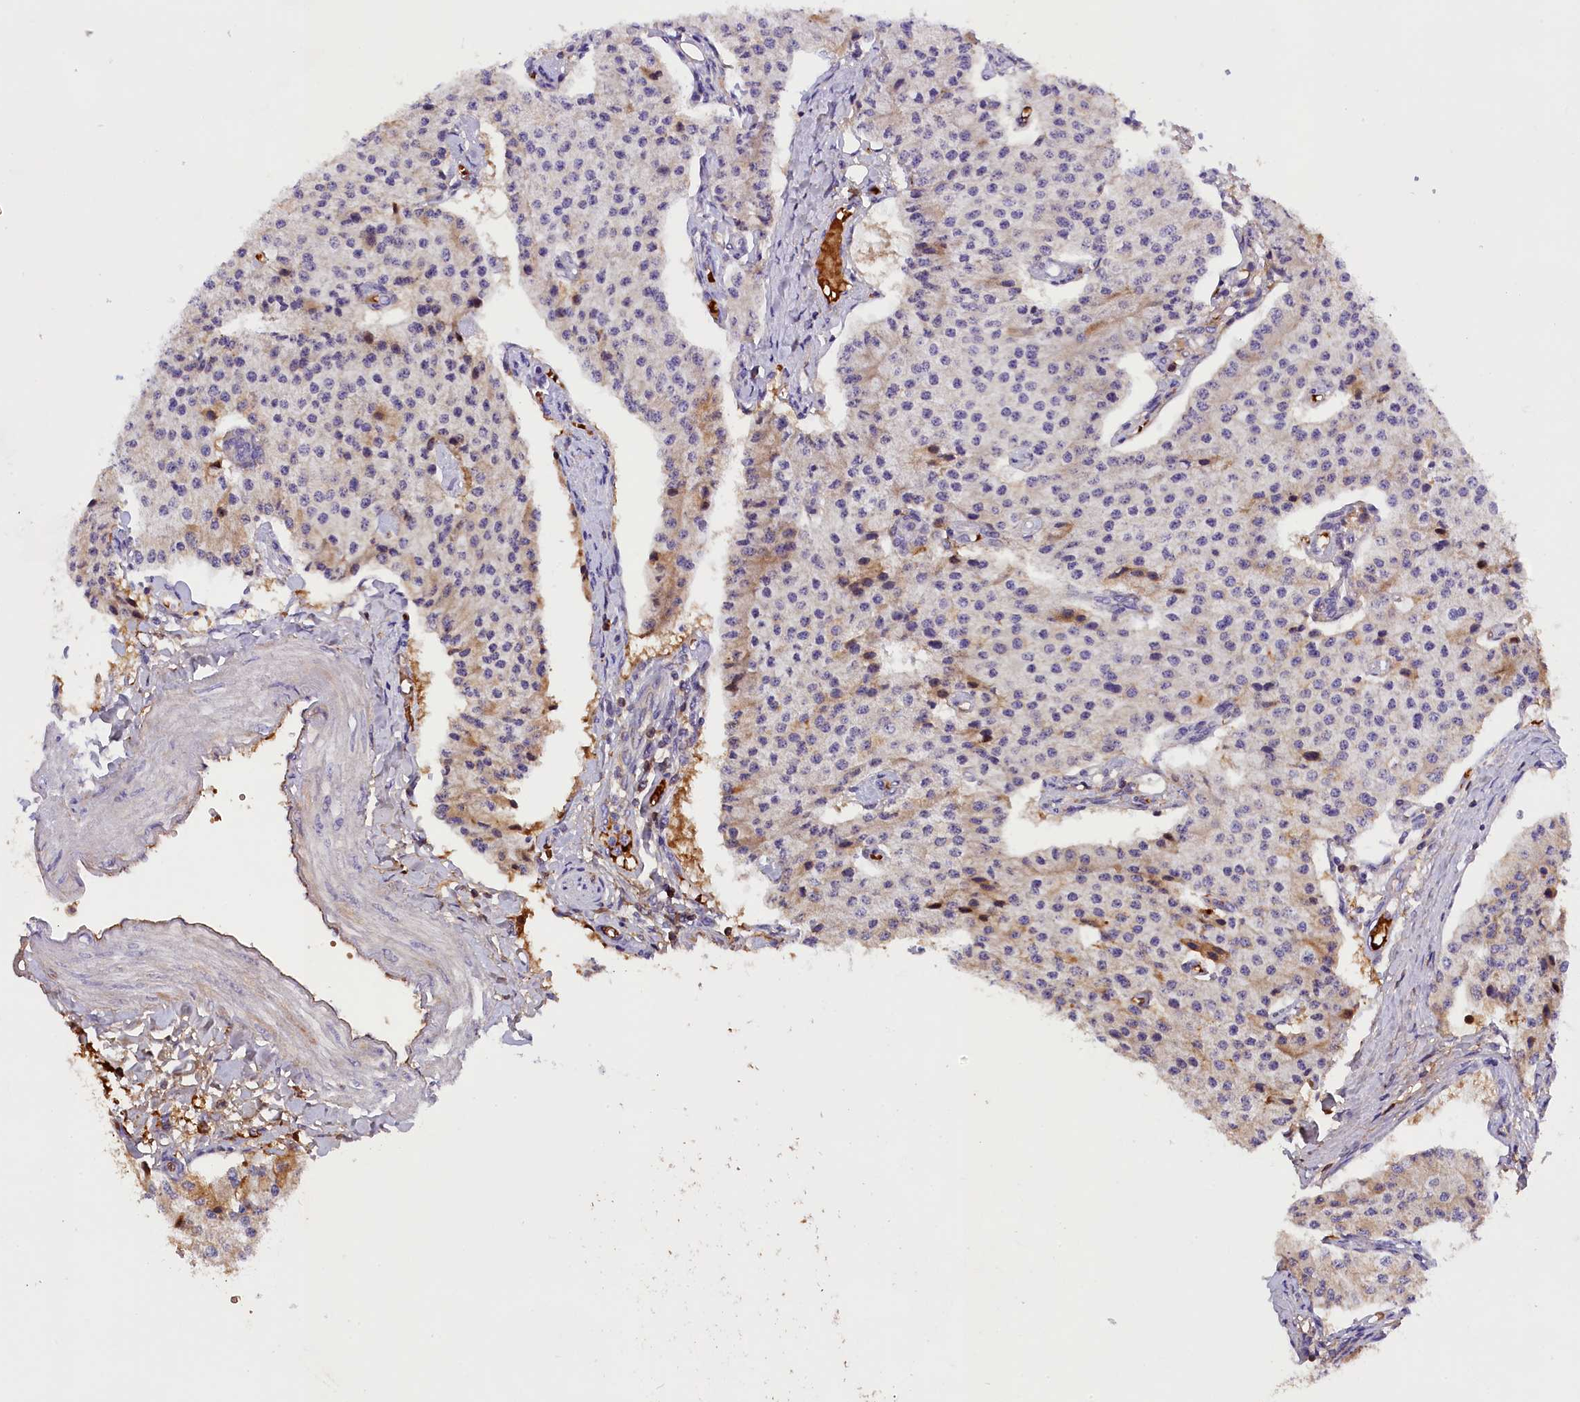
{"staining": {"intensity": "weak", "quantity": "<25%", "location": "cytoplasmic/membranous"}, "tissue": "carcinoid", "cell_type": "Tumor cells", "image_type": "cancer", "snomed": [{"axis": "morphology", "description": "Carcinoid, malignant, NOS"}, {"axis": "topography", "description": "Colon"}], "caption": "This photomicrograph is of carcinoid (malignant) stained with immunohistochemistry to label a protein in brown with the nuclei are counter-stained blue. There is no positivity in tumor cells. (Immunohistochemistry, brightfield microscopy, high magnification).", "gene": "PHAF1", "patient": {"sex": "female", "age": 52}}